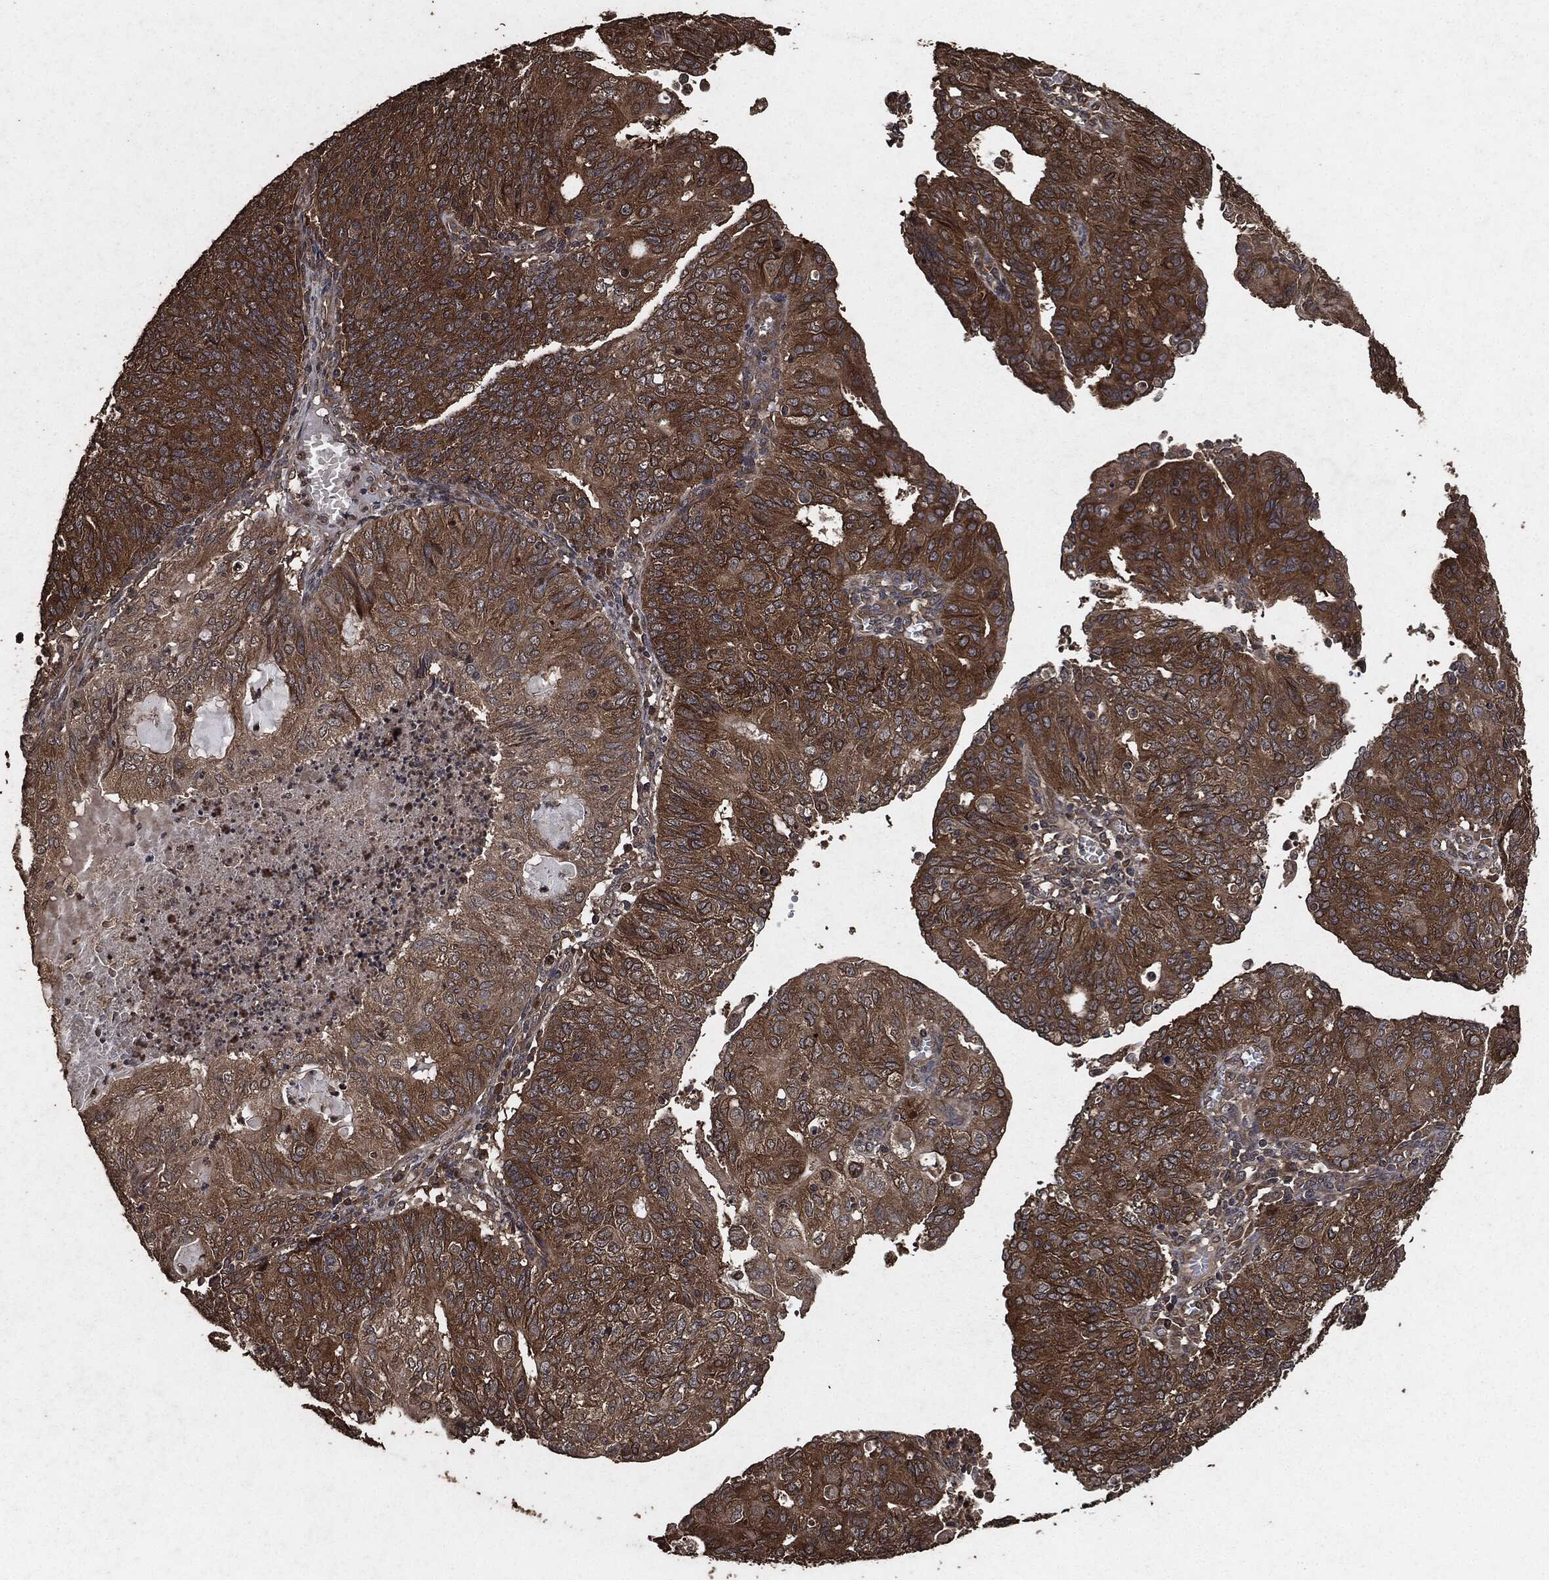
{"staining": {"intensity": "moderate", "quantity": ">75%", "location": "cytoplasmic/membranous"}, "tissue": "endometrial cancer", "cell_type": "Tumor cells", "image_type": "cancer", "snomed": [{"axis": "morphology", "description": "Adenocarcinoma, NOS"}, {"axis": "topography", "description": "Endometrium"}], "caption": "High-power microscopy captured an immunohistochemistry histopathology image of endometrial cancer (adenocarcinoma), revealing moderate cytoplasmic/membranous expression in about >75% of tumor cells.", "gene": "AKT1S1", "patient": {"sex": "female", "age": 82}}